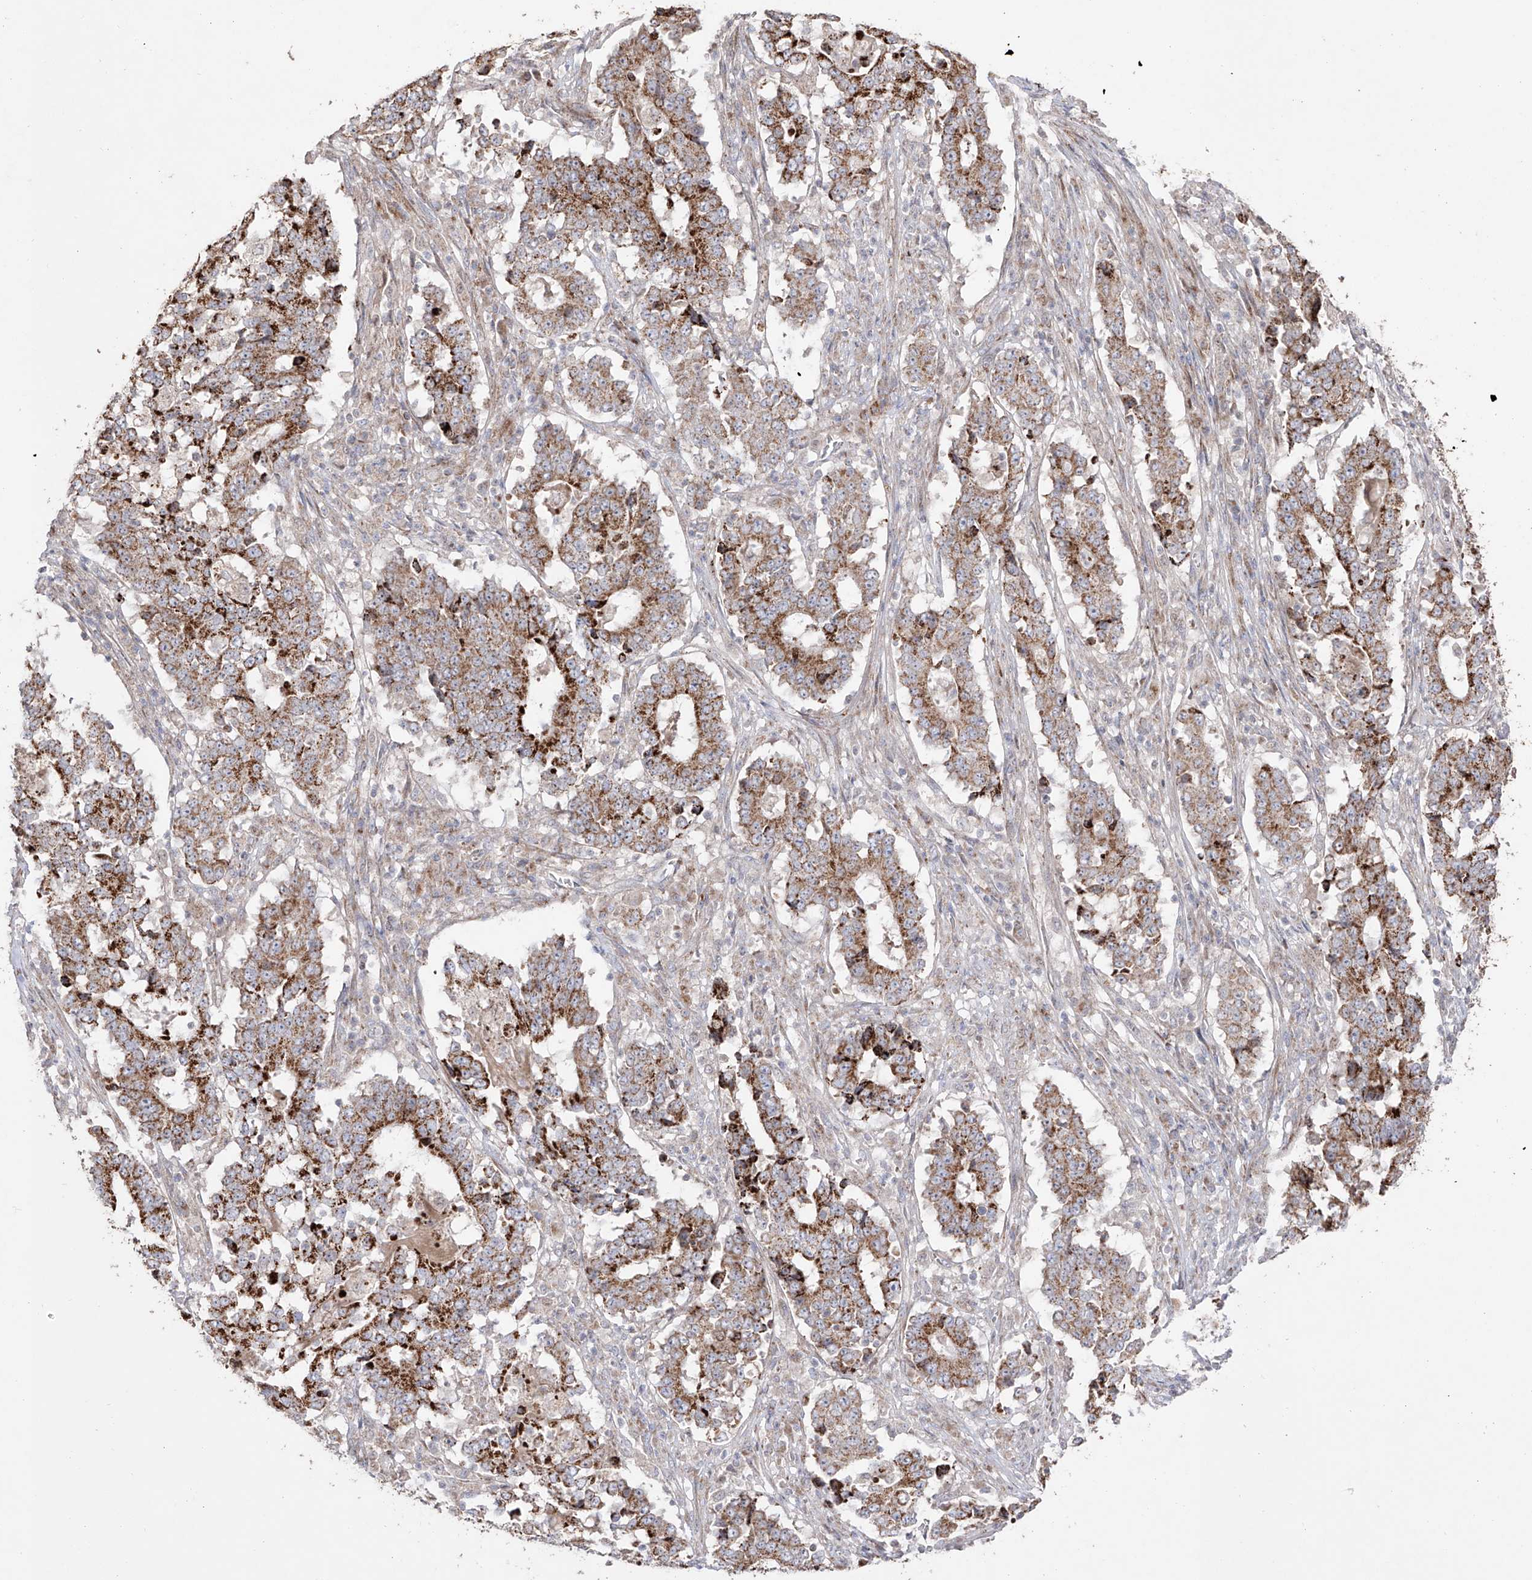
{"staining": {"intensity": "strong", "quantity": ">75%", "location": "cytoplasmic/membranous"}, "tissue": "stomach cancer", "cell_type": "Tumor cells", "image_type": "cancer", "snomed": [{"axis": "morphology", "description": "Adenocarcinoma, NOS"}, {"axis": "topography", "description": "Stomach"}], "caption": "IHC of stomach cancer demonstrates high levels of strong cytoplasmic/membranous positivity in about >75% of tumor cells. Using DAB (brown) and hematoxylin (blue) stains, captured at high magnification using brightfield microscopy.", "gene": "YKT6", "patient": {"sex": "male", "age": 59}}